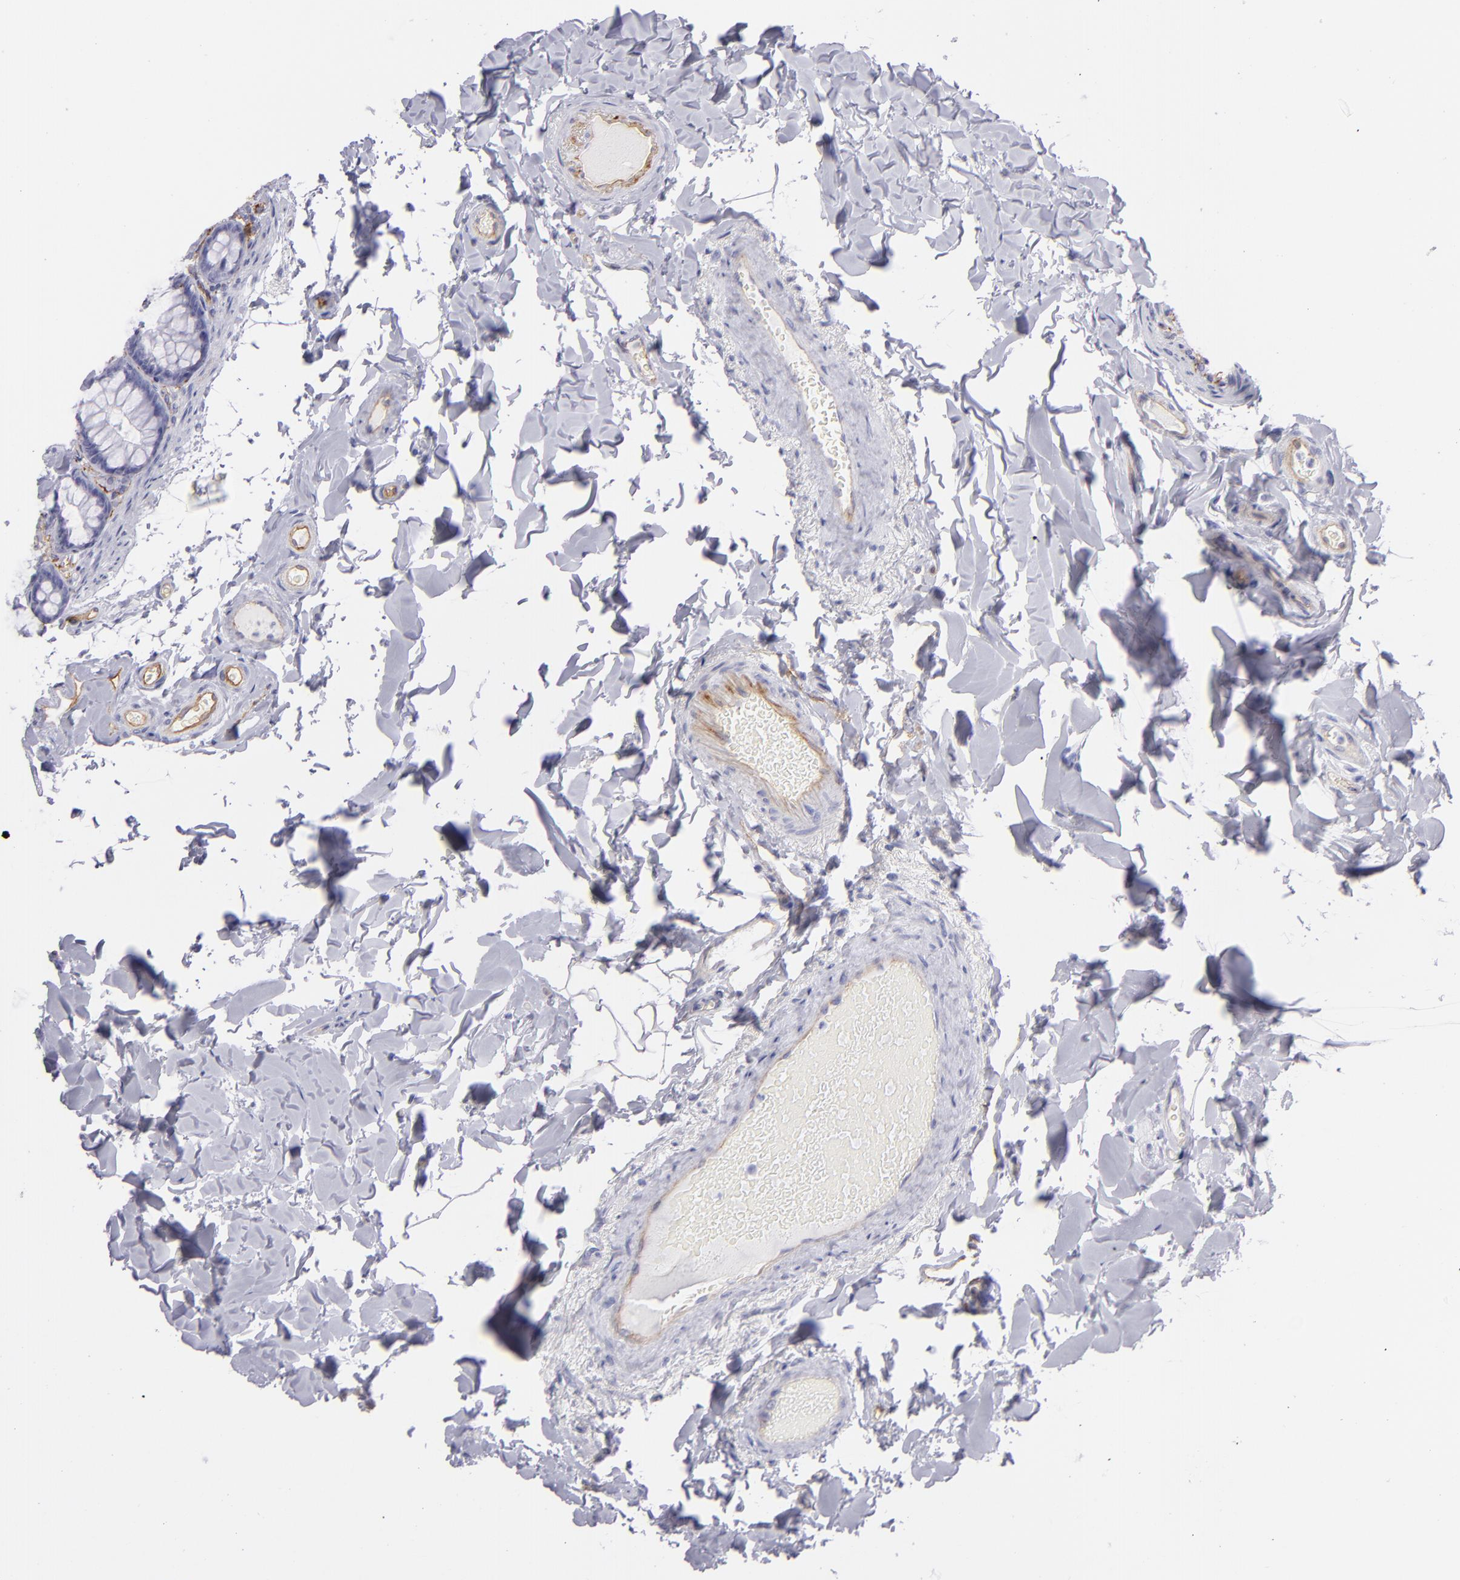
{"staining": {"intensity": "moderate", "quantity": ">75%", "location": "cytoplasmic/membranous"}, "tissue": "colon", "cell_type": "Endothelial cells", "image_type": "normal", "snomed": [{"axis": "morphology", "description": "Normal tissue, NOS"}, {"axis": "topography", "description": "Colon"}], "caption": "An image of human colon stained for a protein shows moderate cytoplasmic/membranous brown staining in endothelial cells. Immunohistochemistry (ihc) stains the protein of interest in brown and the nuclei are stained blue.", "gene": "THBD", "patient": {"sex": "female", "age": 61}}